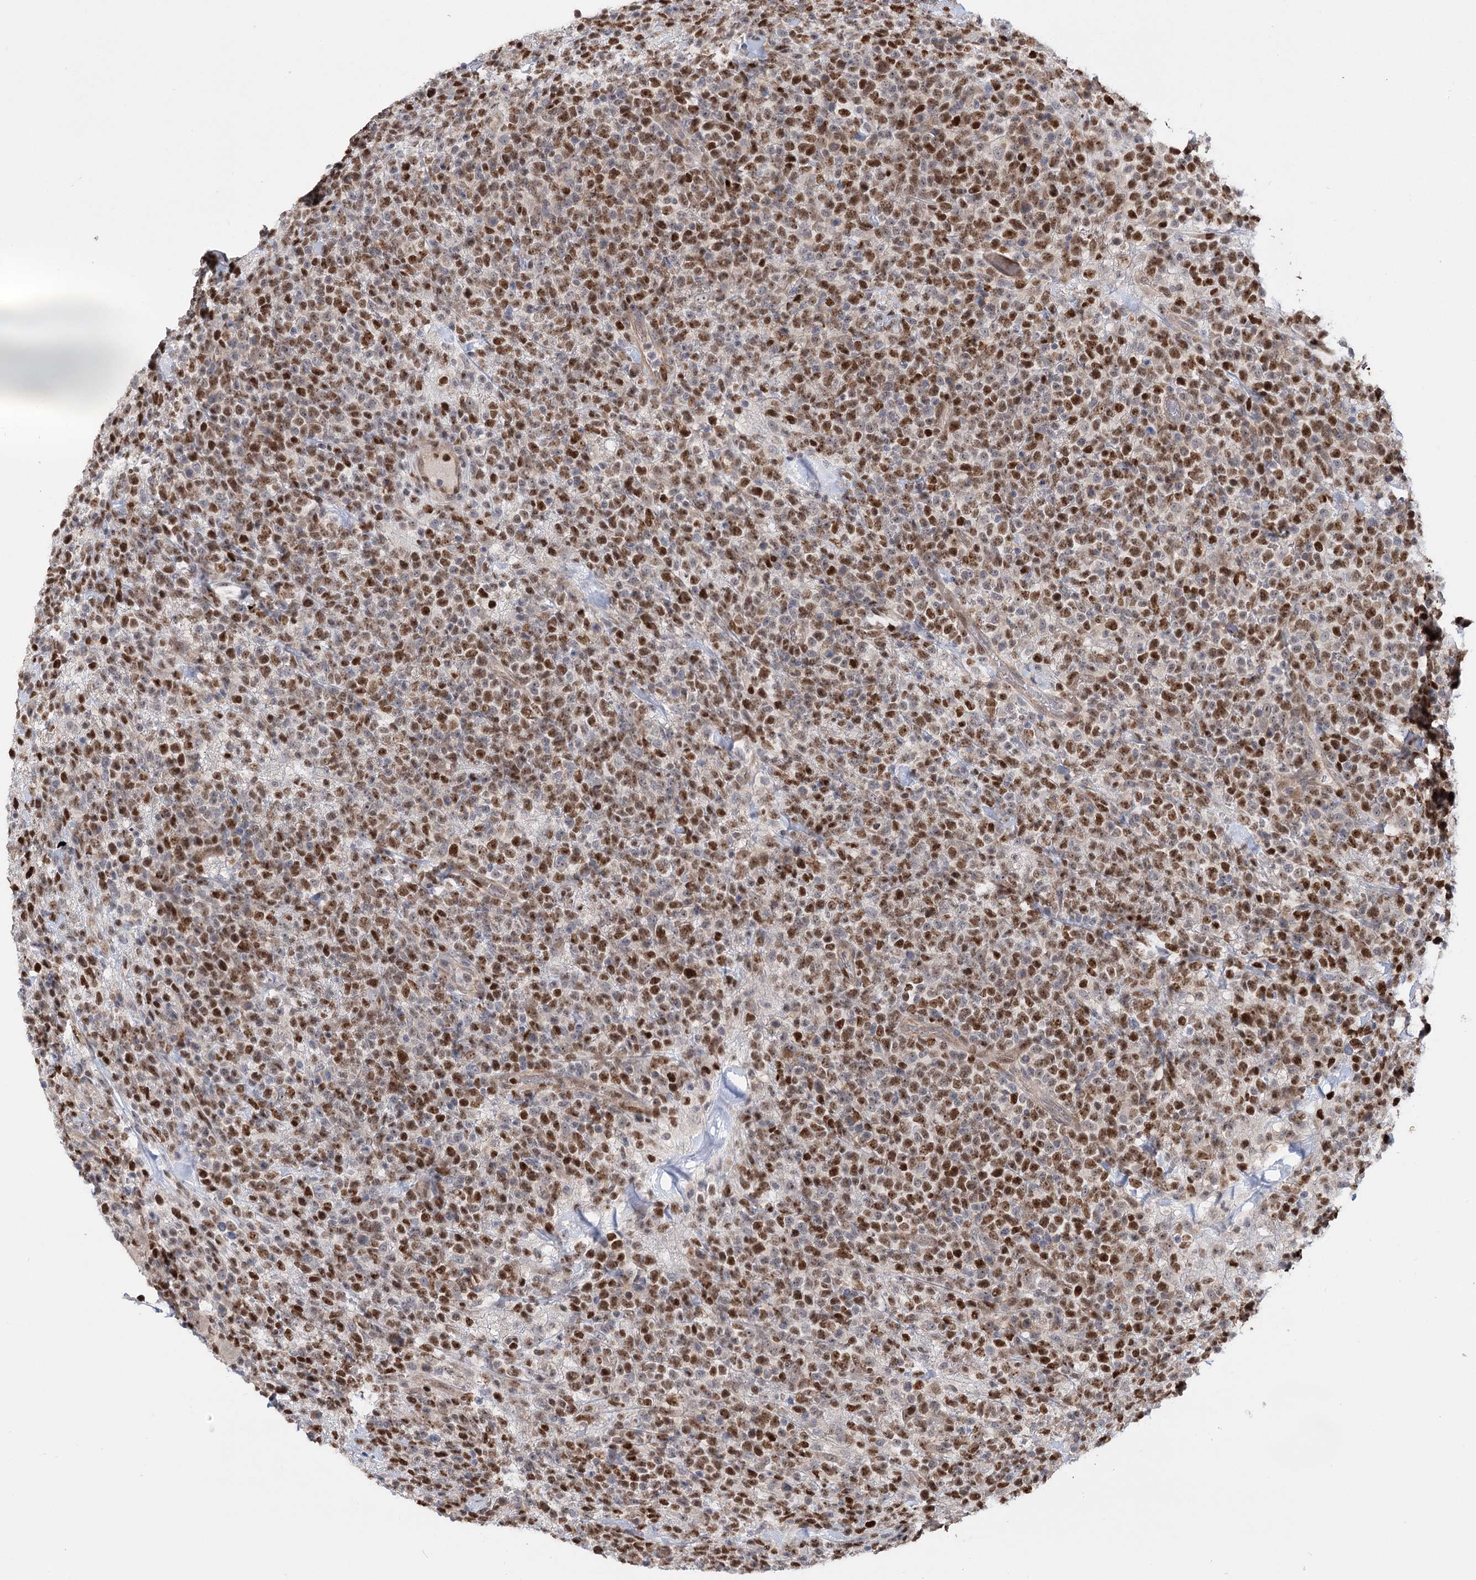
{"staining": {"intensity": "moderate", "quantity": "25%-75%", "location": "nuclear"}, "tissue": "lymphoma", "cell_type": "Tumor cells", "image_type": "cancer", "snomed": [{"axis": "morphology", "description": "Malignant lymphoma, non-Hodgkin's type, High grade"}, {"axis": "topography", "description": "Colon"}], "caption": "Immunohistochemical staining of lymphoma exhibits medium levels of moderate nuclear staining in approximately 25%-75% of tumor cells.", "gene": "PIK3C2A", "patient": {"sex": "female", "age": 53}}